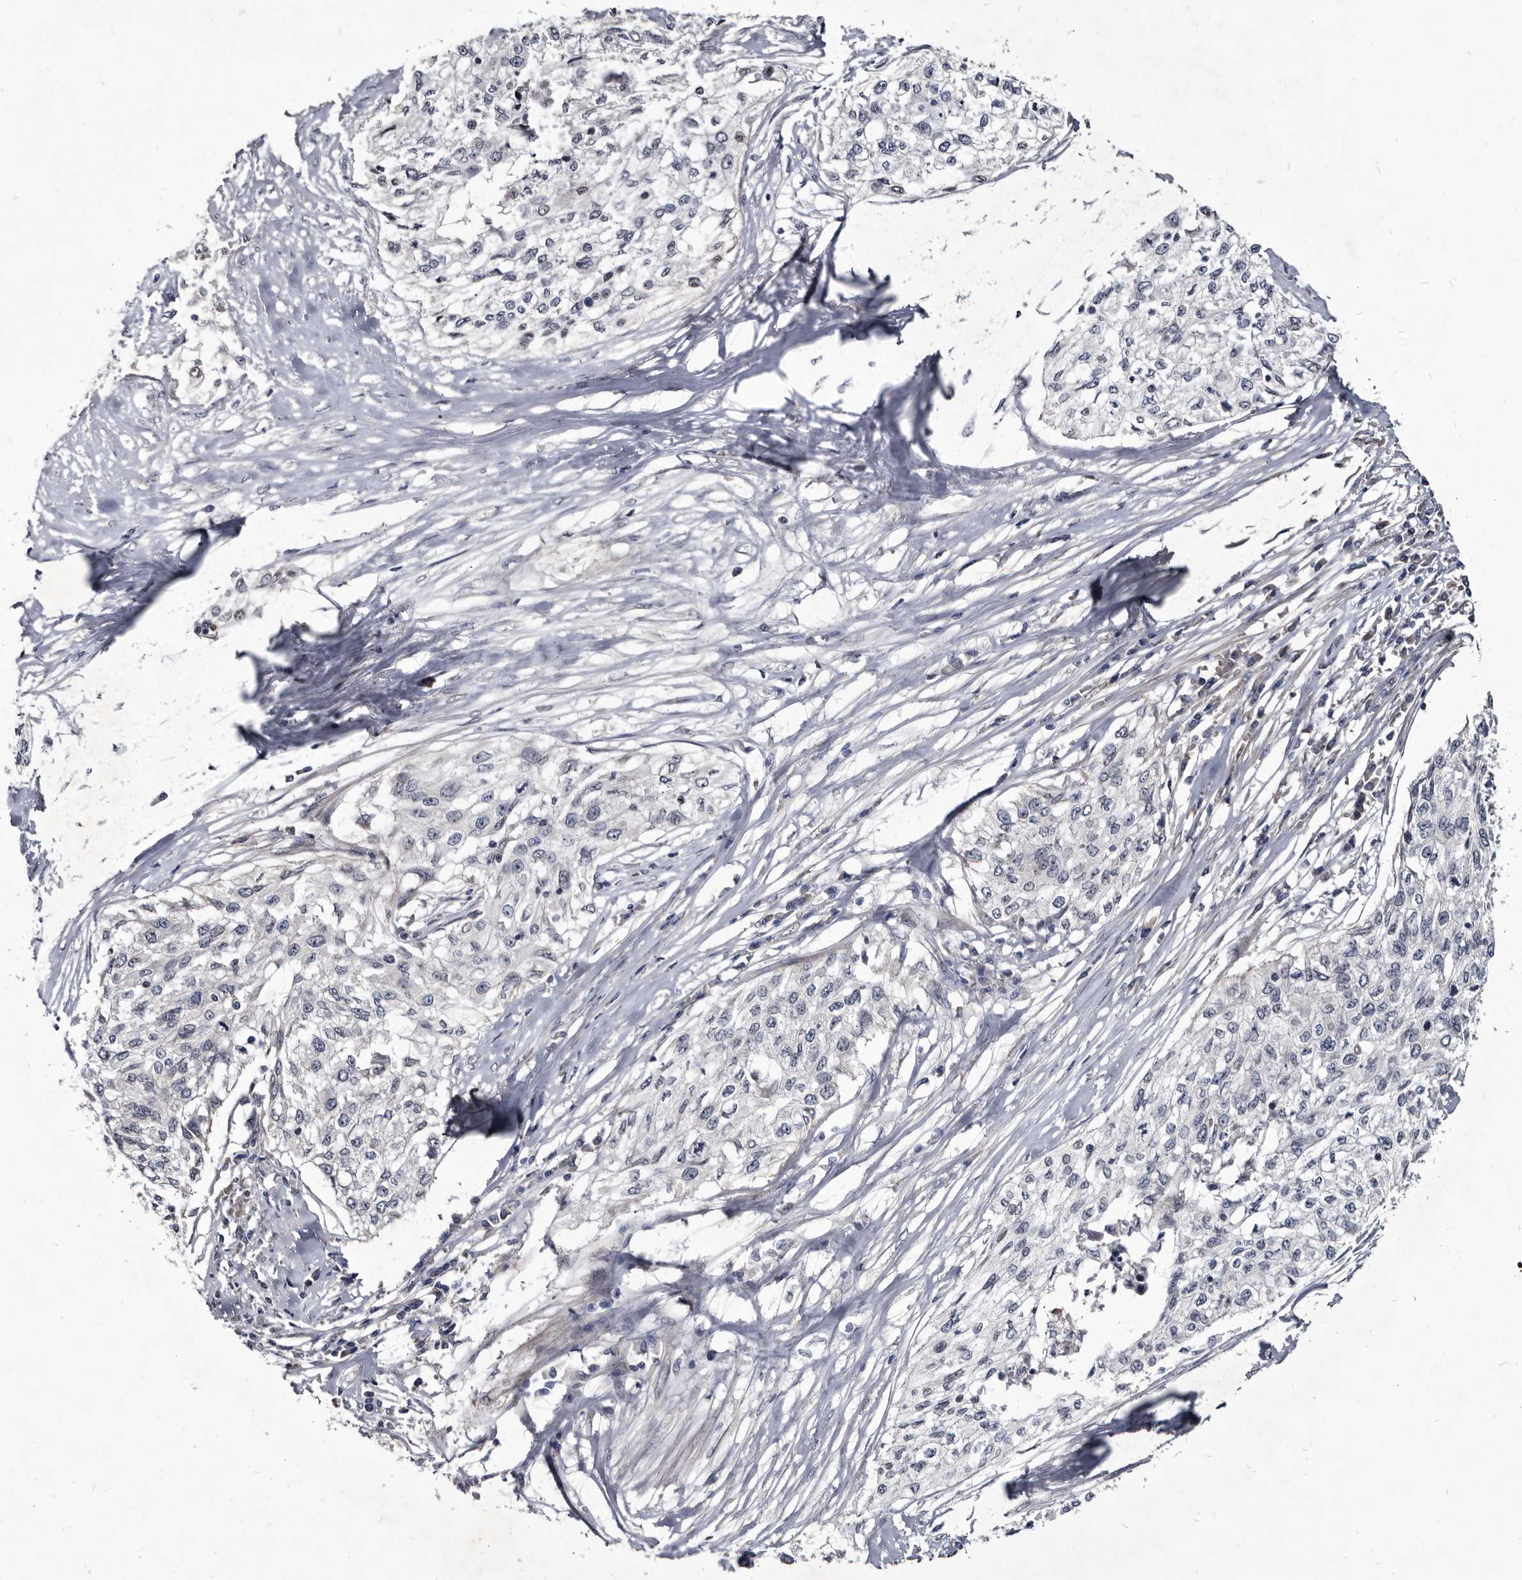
{"staining": {"intensity": "negative", "quantity": "none", "location": "none"}, "tissue": "cervical cancer", "cell_type": "Tumor cells", "image_type": "cancer", "snomed": [{"axis": "morphology", "description": "Squamous cell carcinoma, NOS"}, {"axis": "topography", "description": "Cervix"}], "caption": "There is no significant expression in tumor cells of cervical cancer (squamous cell carcinoma).", "gene": "PROM1", "patient": {"sex": "female", "age": 57}}